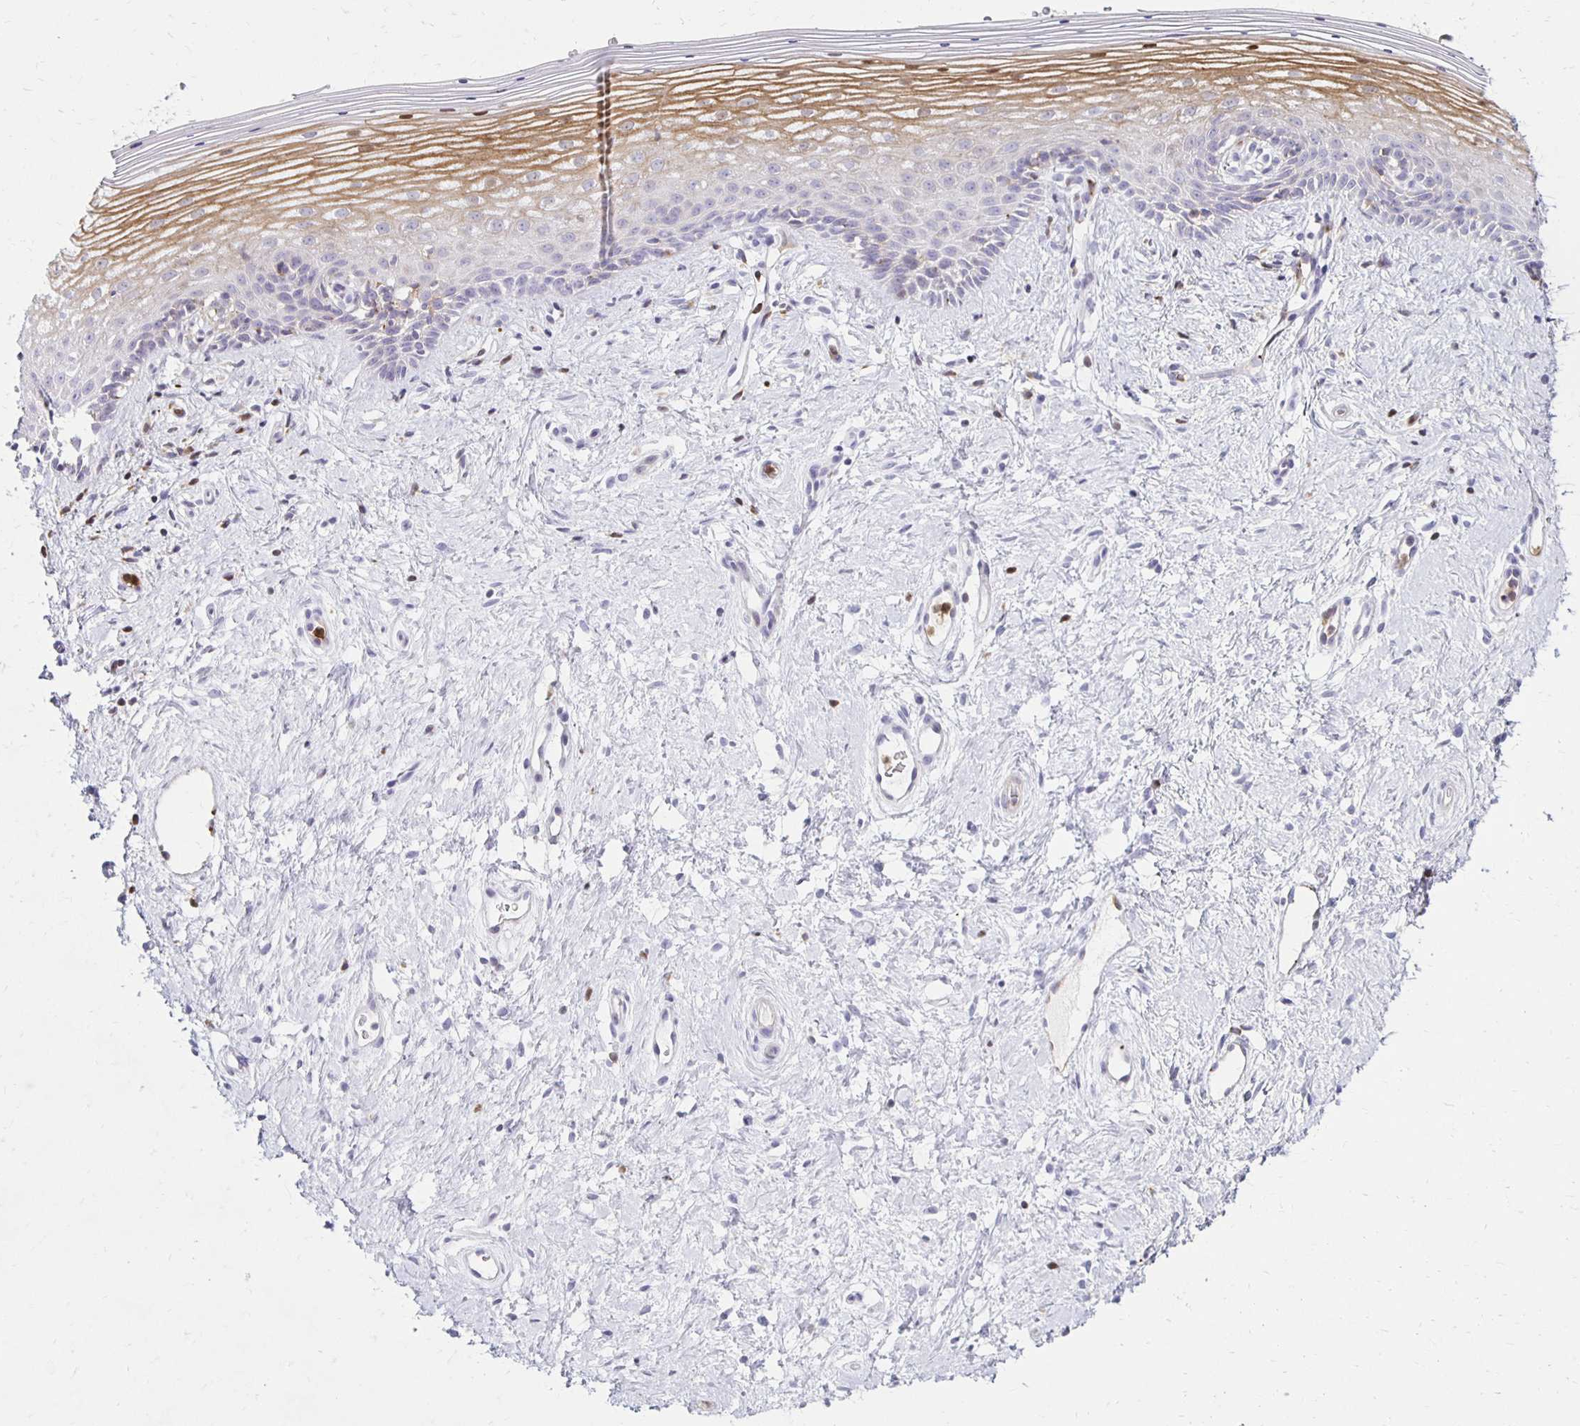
{"staining": {"intensity": "moderate", "quantity": "25%-75%", "location": "cytoplasmic/membranous"}, "tissue": "vagina", "cell_type": "Squamous epithelial cells", "image_type": "normal", "snomed": [{"axis": "morphology", "description": "Normal tissue, NOS"}, {"axis": "topography", "description": "Vagina"}], "caption": "Protein staining of normal vagina demonstrates moderate cytoplasmic/membranous expression in about 25%-75% of squamous epithelial cells.", "gene": "CCL21", "patient": {"sex": "female", "age": 42}}